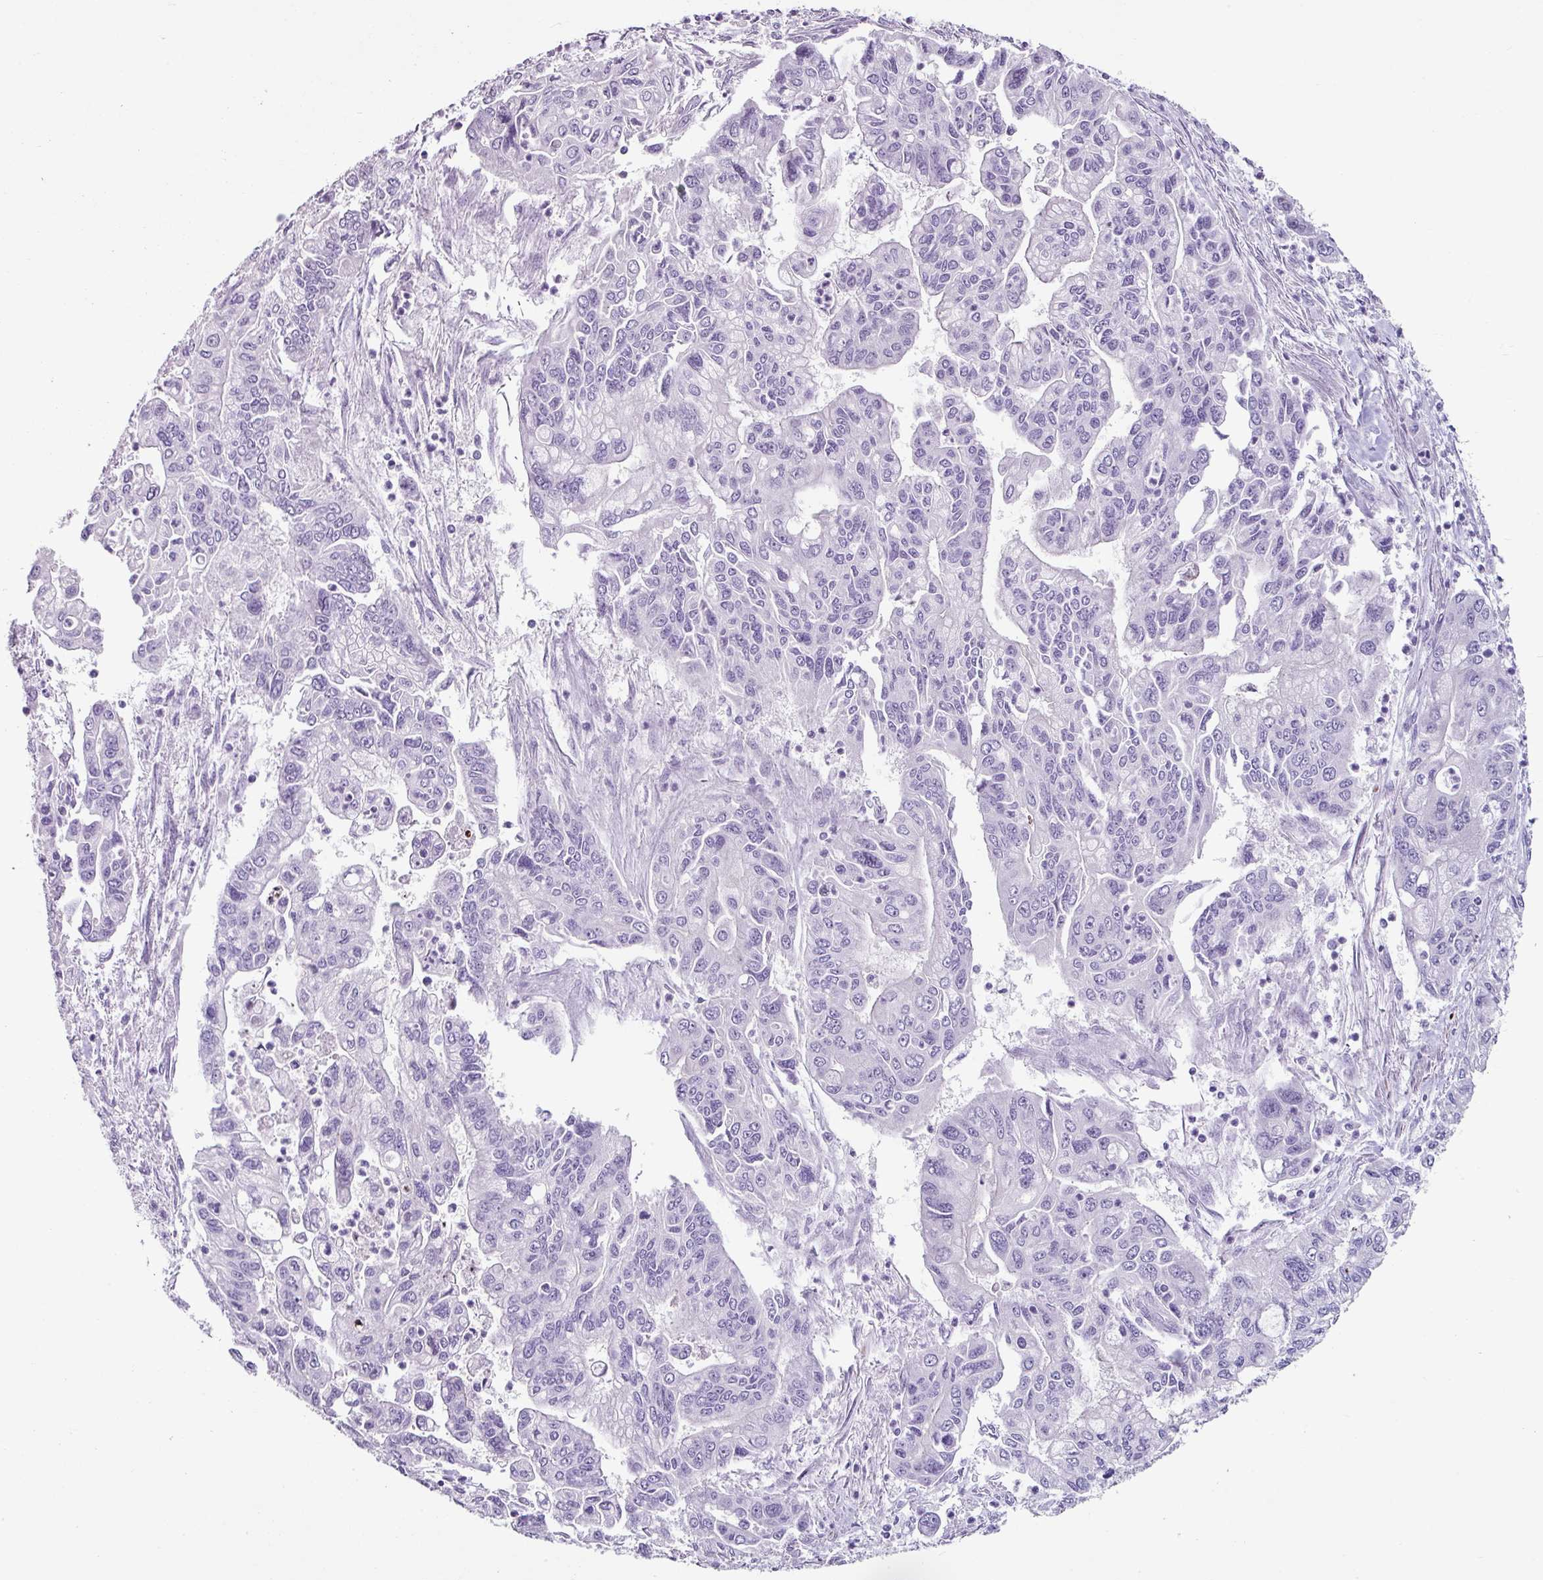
{"staining": {"intensity": "negative", "quantity": "none", "location": "none"}, "tissue": "pancreatic cancer", "cell_type": "Tumor cells", "image_type": "cancer", "snomed": [{"axis": "morphology", "description": "Adenocarcinoma, NOS"}, {"axis": "topography", "description": "Pancreas"}], "caption": "A histopathology image of human pancreatic adenocarcinoma is negative for staining in tumor cells.", "gene": "TRA2A", "patient": {"sex": "male", "age": 62}}